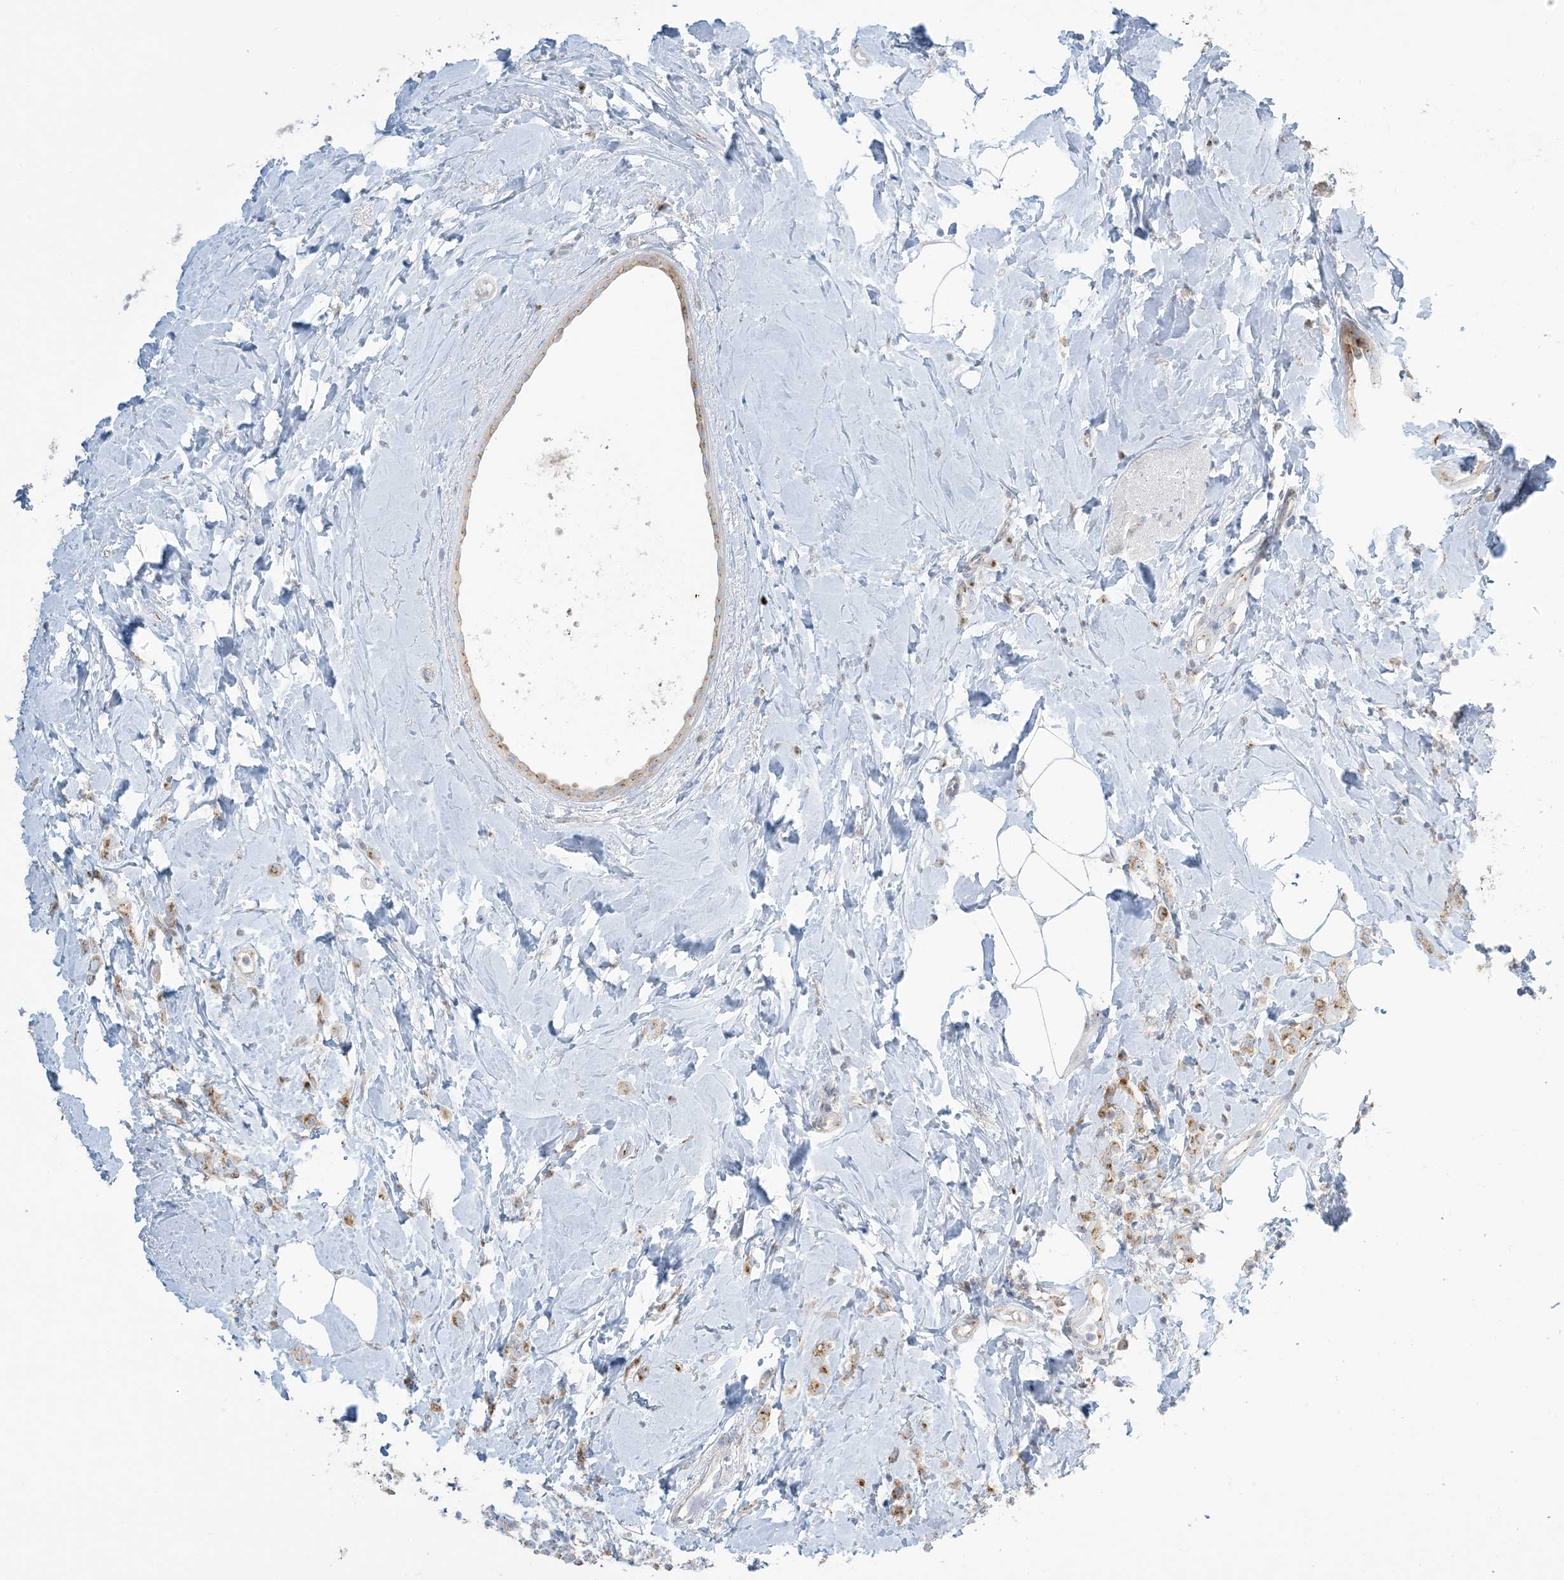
{"staining": {"intensity": "moderate", "quantity": ">75%", "location": "cytoplasmic/membranous"}, "tissue": "breast cancer", "cell_type": "Tumor cells", "image_type": "cancer", "snomed": [{"axis": "morphology", "description": "Lobular carcinoma"}, {"axis": "topography", "description": "Breast"}], "caption": "Protein expression analysis of breast cancer demonstrates moderate cytoplasmic/membranous positivity in approximately >75% of tumor cells.", "gene": "AFTPH", "patient": {"sex": "female", "age": 47}}